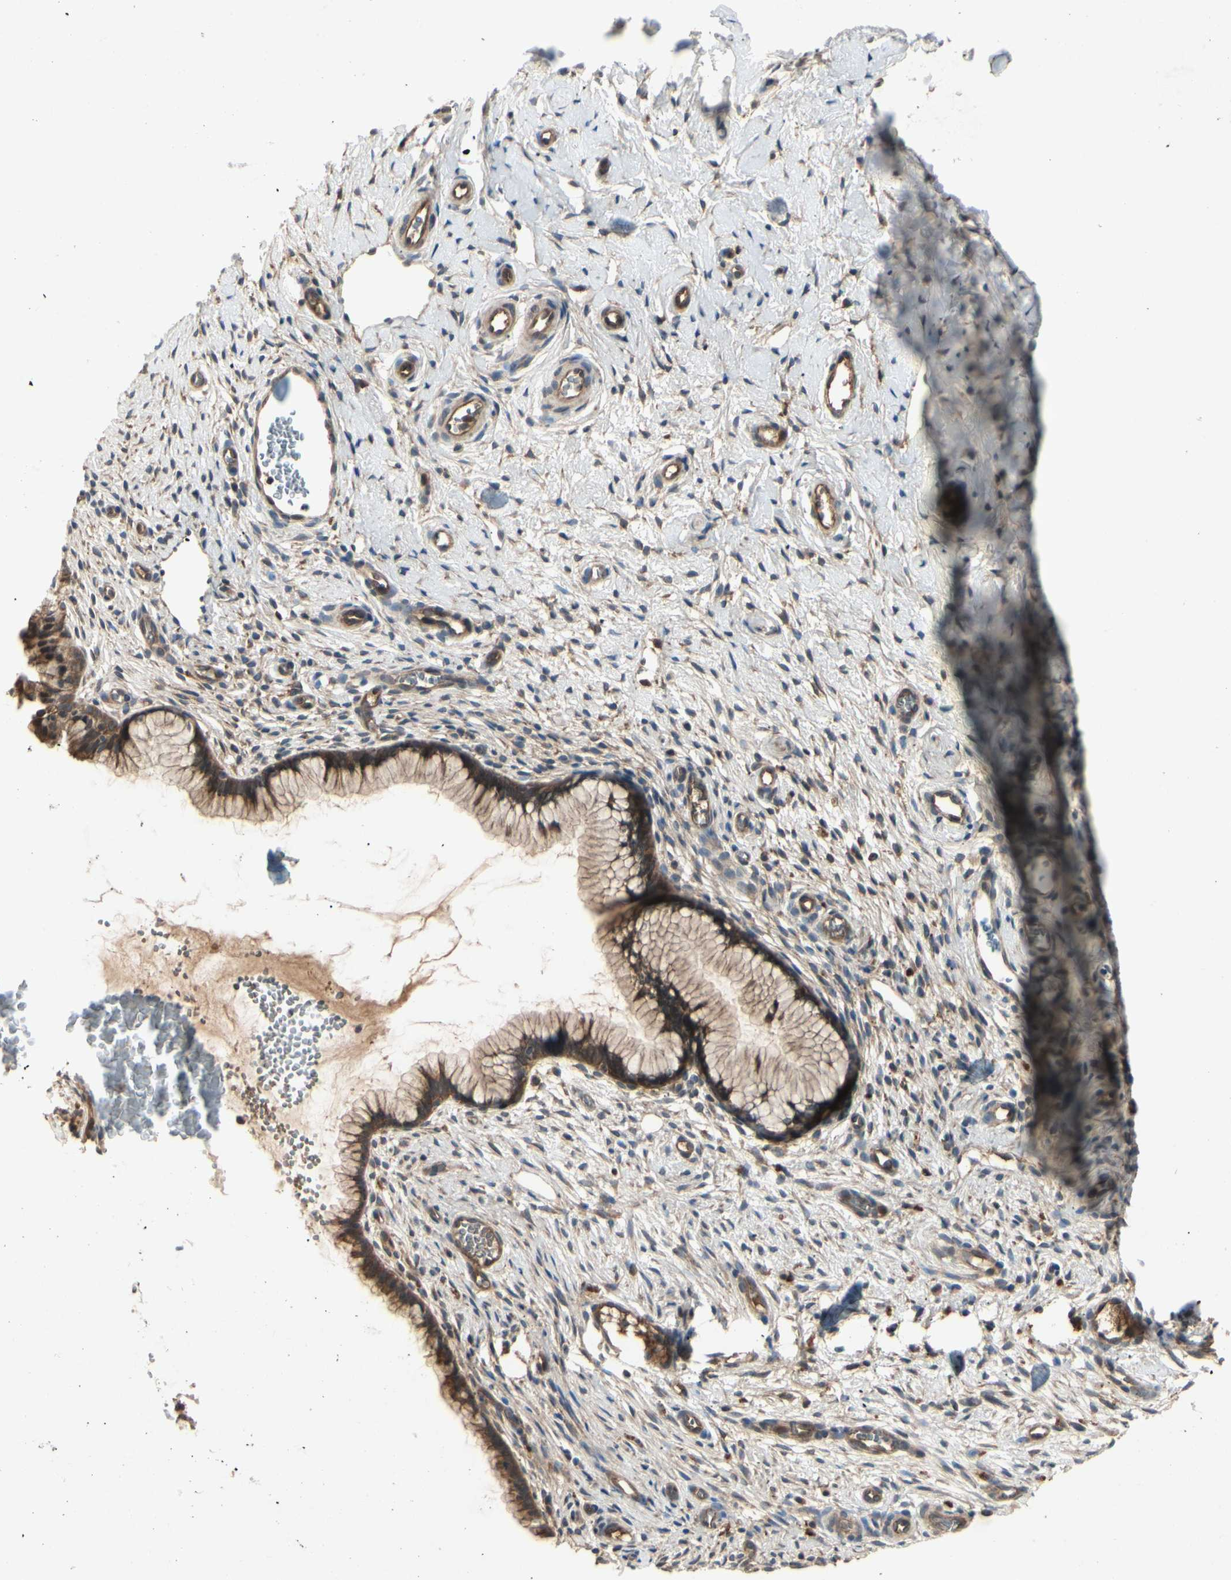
{"staining": {"intensity": "strong", "quantity": ">75%", "location": "cytoplasmic/membranous"}, "tissue": "cervix", "cell_type": "Glandular cells", "image_type": "normal", "snomed": [{"axis": "morphology", "description": "Normal tissue, NOS"}, {"axis": "topography", "description": "Cervix"}], "caption": "Immunohistochemical staining of unremarkable human cervix reveals >75% levels of strong cytoplasmic/membranous protein expression in approximately >75% of glandular cells.", "gene": "RNF14", "patient": {"sex": "female", "age": 65}}